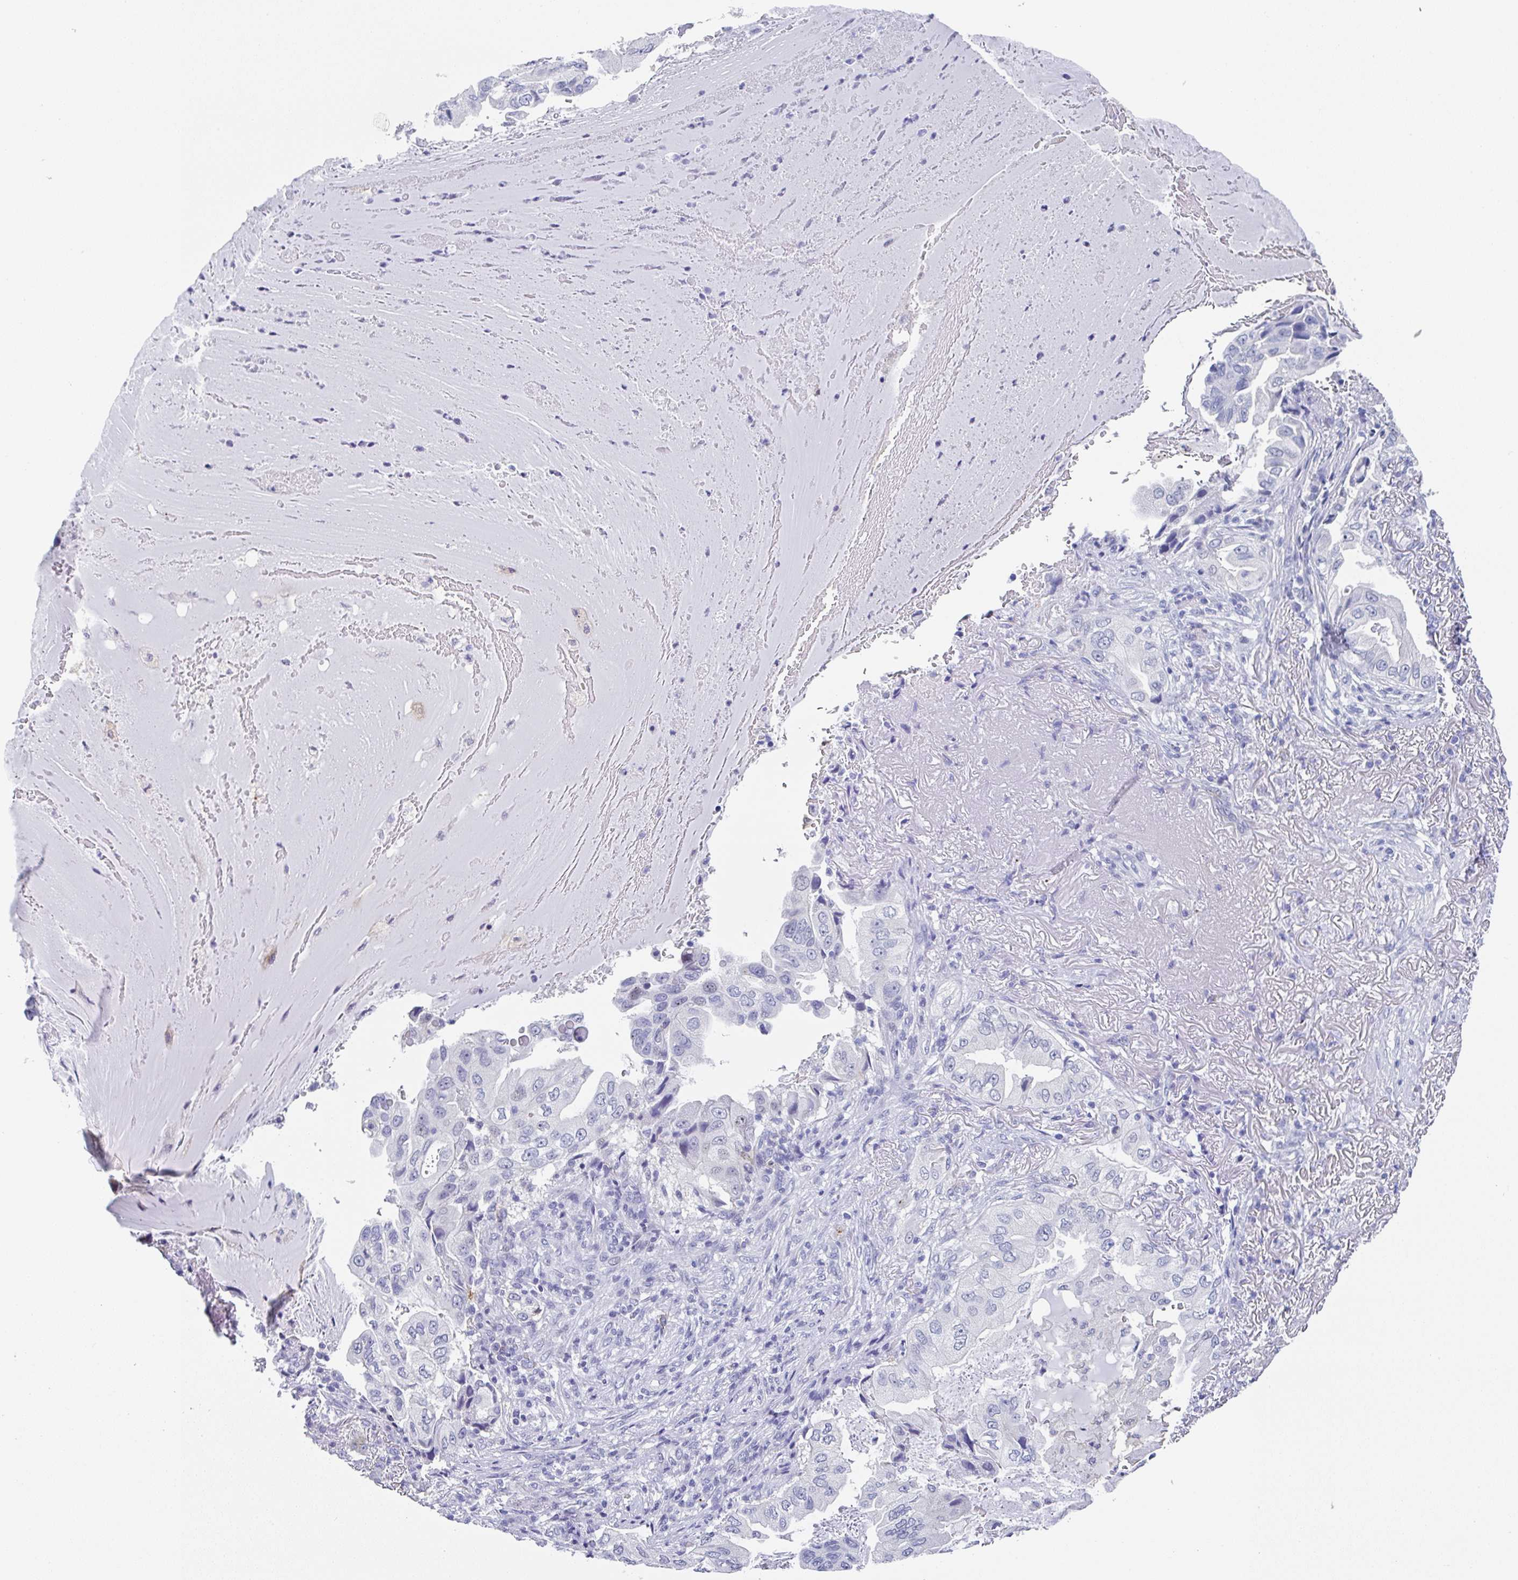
{"staining": {"intensity": "negative", "quantity": "none", "location": "none"}, "tissue": "lung cancer", "cell_type": "Tumor cells", "image_type": "cancer", "snomed": [{"axis": "morphology", "description": "Adenocarcinoma, NOS"}, {"axis": "topography", "description": "Lung"}], "caption": "Immunohistochemistry (IHC) photomicrograph of adenocarcinoma (lung) stained for a protein (brown), which demonstrates no positivity in tumor cells. (Stains: DAB immunohistochemistry with hematoxylin counter stain, Microscopy: brightfield microscopy at high magnification).", "gene": "TNFRSF8", "patient": {"sex": "female", "age": 69}}